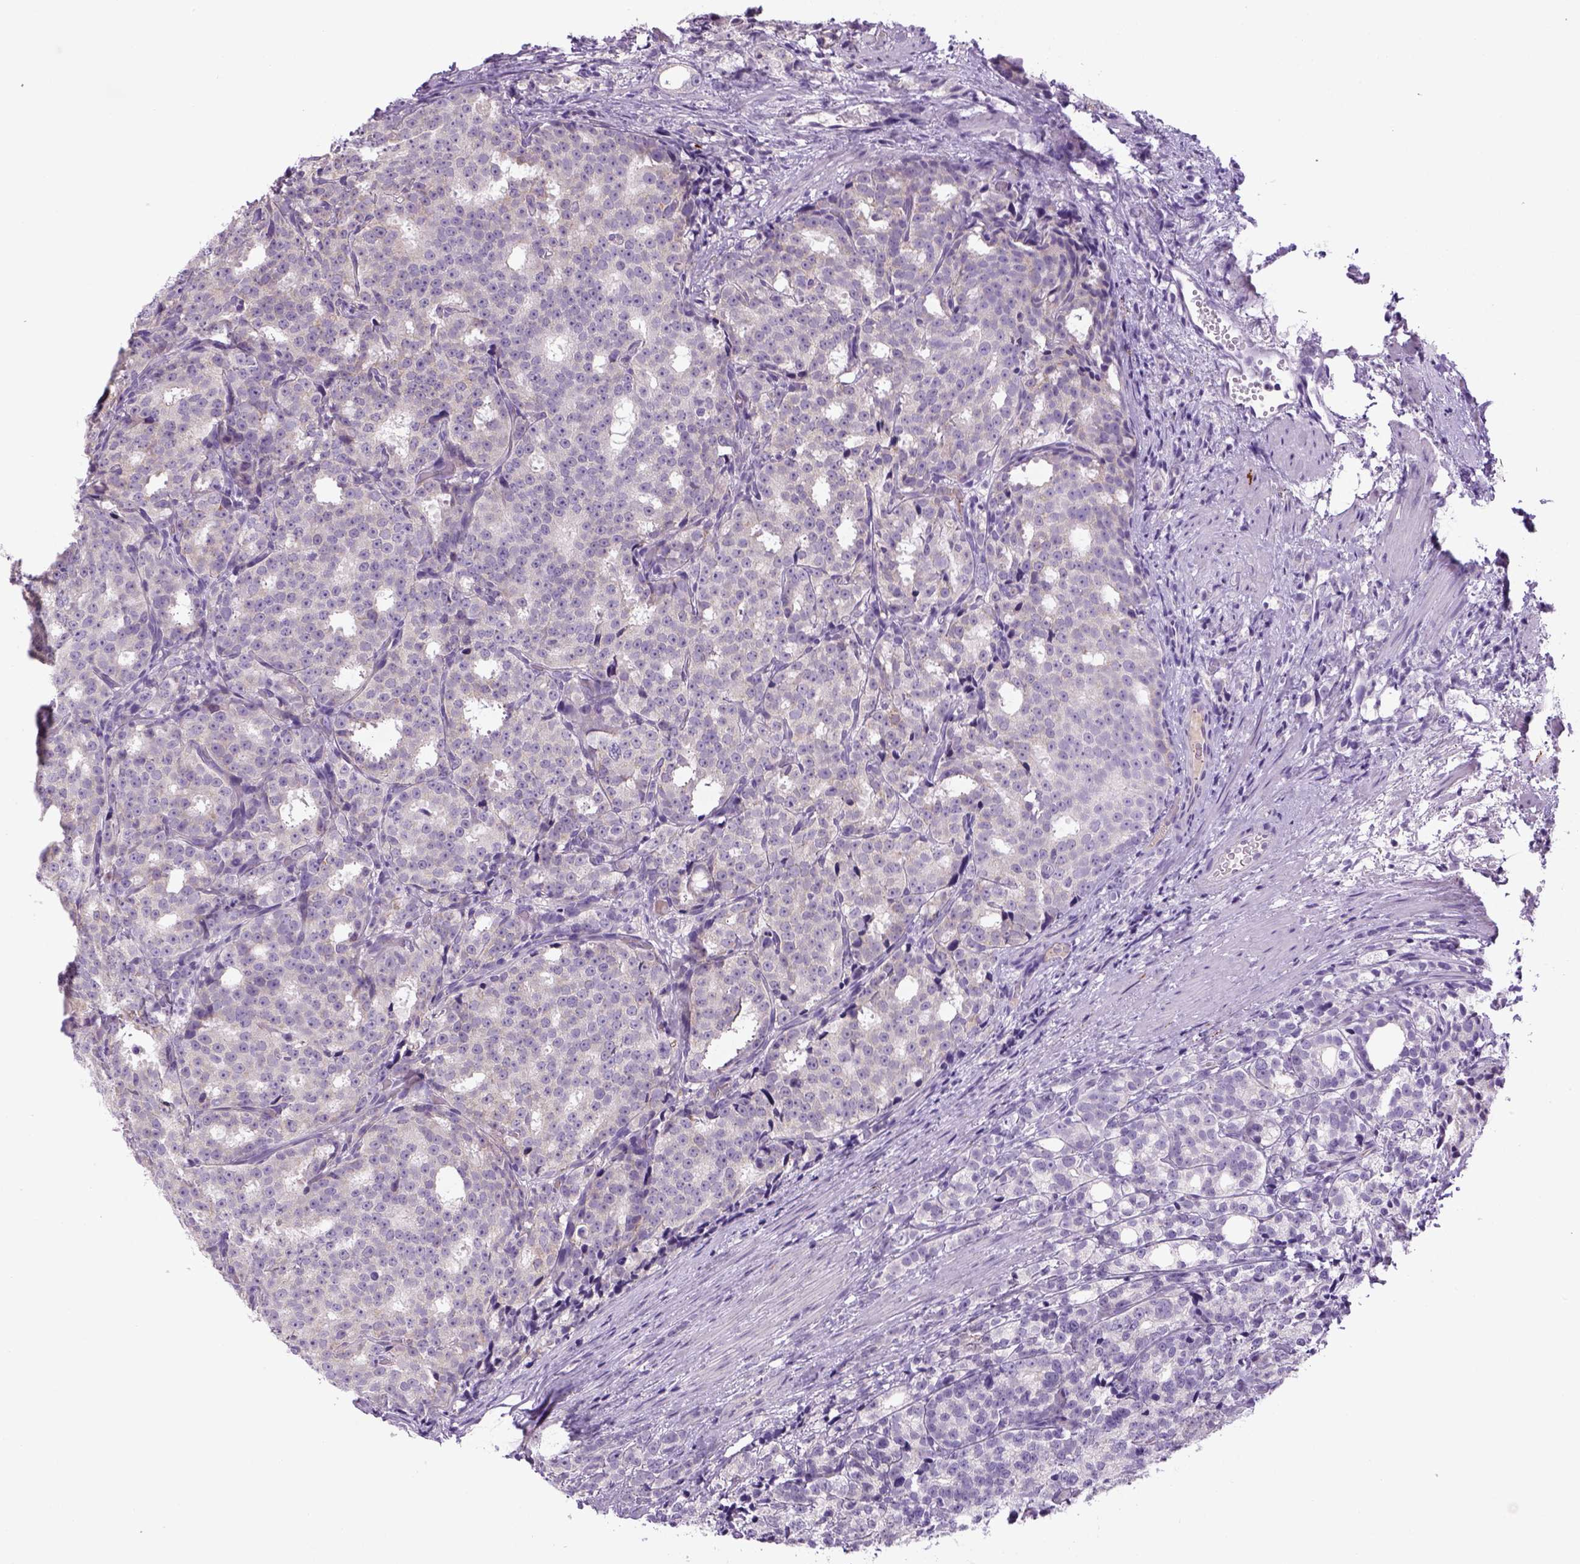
{"staining": {"intensity": "negative", "quantity": "none", "location": "none"}, "tissue": "prostate cancer", "cell_type": "Tumor cells", "image_type": "cancer", "snomed": [{"axis": "morphology", "description": "Adenocarcinoma, High grade"}, {"axis": "topography", "description": "Prostate"}], "caption": "Immunohistochemistry micrograph of human high-grade adenocarcinoma (prostate) stained for a protein (brown), which shows no staining in tumor cells.", "gene": "DBH", "patient": {"sex": "male", "age": 53}}